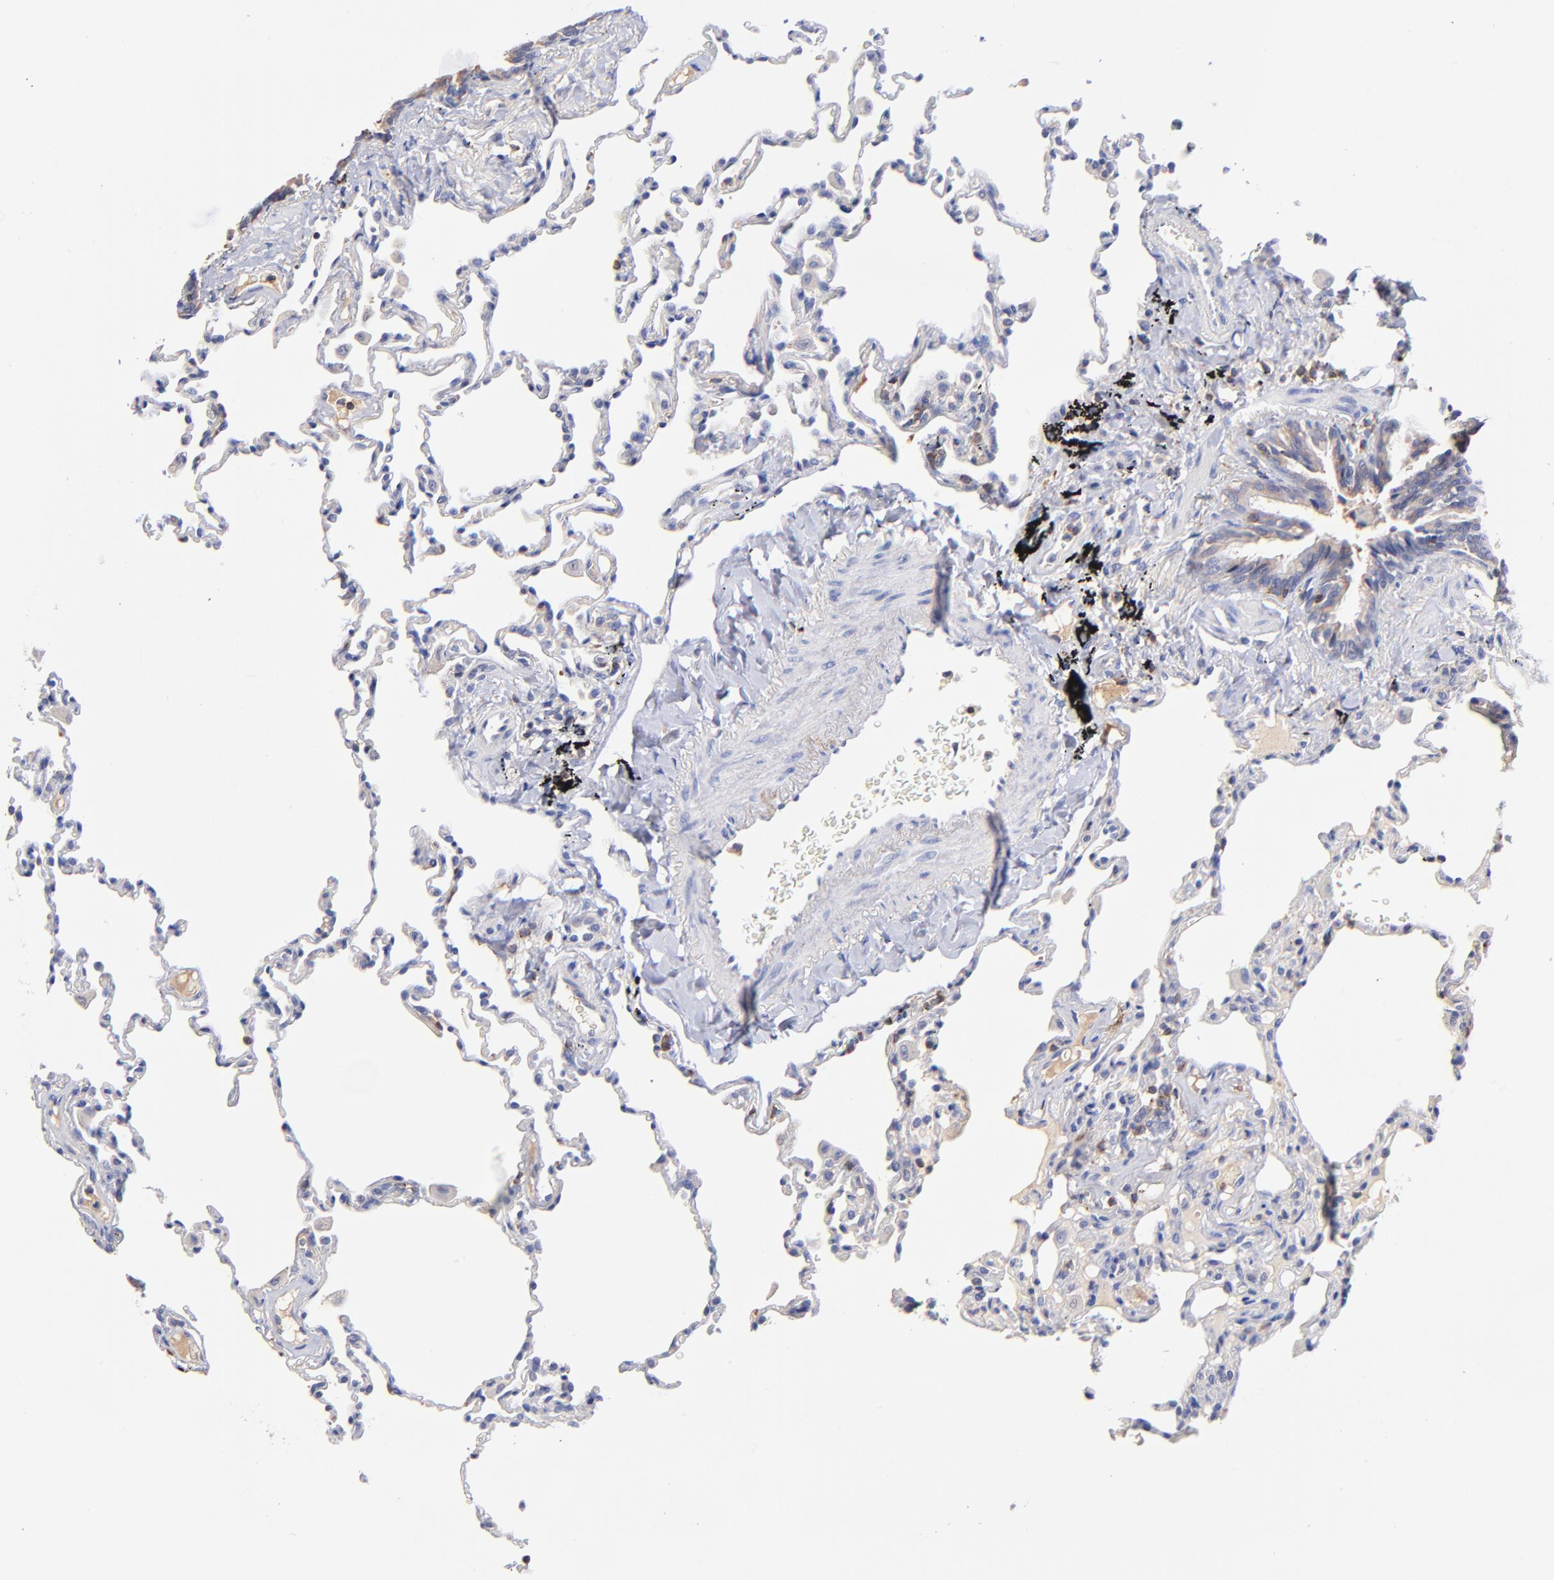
{"staining": {"intensity": "negative", "quantity": "none", "location": "none"}, "tissue": "lung", "cell_type": "Alveolar cells", "image_type": "normal", "snomed": [{"axis": "morphology", "description": "Normal tissue, NOS"}, {"axis": "topography", "description": "Lung"}], "caption": "Lung was stained to show a protein in brown. There is no significant expression in alveolar cells. (DAB IHC with hematoxylin counter stain).", "gene": "KREMEN2", "patient": {"sex": "male", "age": 59}}